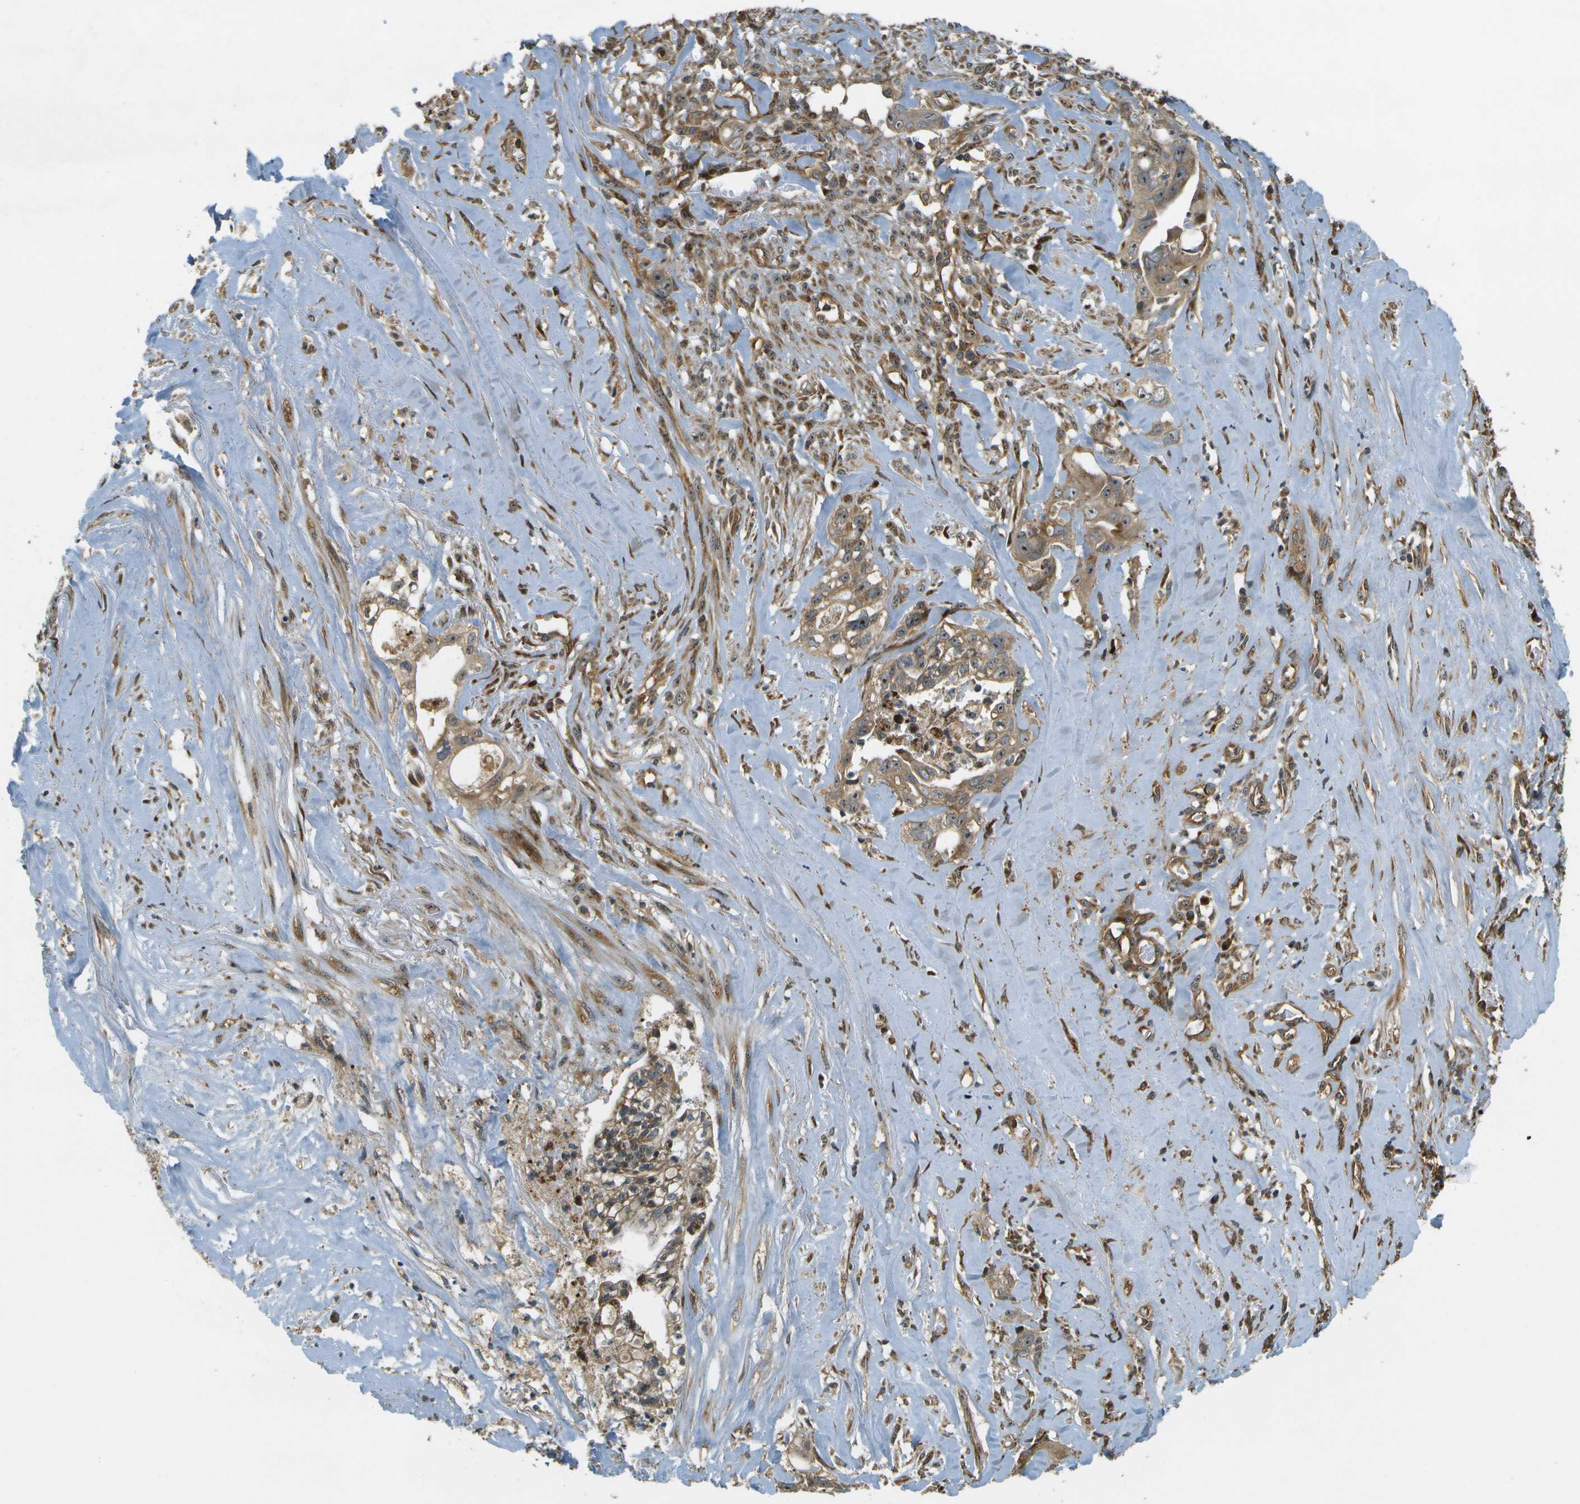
{"staining": {"intensity": "moderate", "quantity": ">75%", "location": "cytoplasmic/membranous,nuclear"}, "tissue": "liver cancer", "cell_type": "Tumor cells", "image_type": "cancer", "snomed": [{"axis": "morphology", "description": "Cholangiocarcinoma"}, {"axis": "topography", "description": "Liver"}], "caption": "DAB immunohistochemical staining of cholangiocarcinoma (liver) demonstrates moderate cytoplasmic/membranous and nuclear protein expression in approximately >75% of tumor cells.", "gene": "LRP12", "patient": {"sex": "female", "age": 70}}